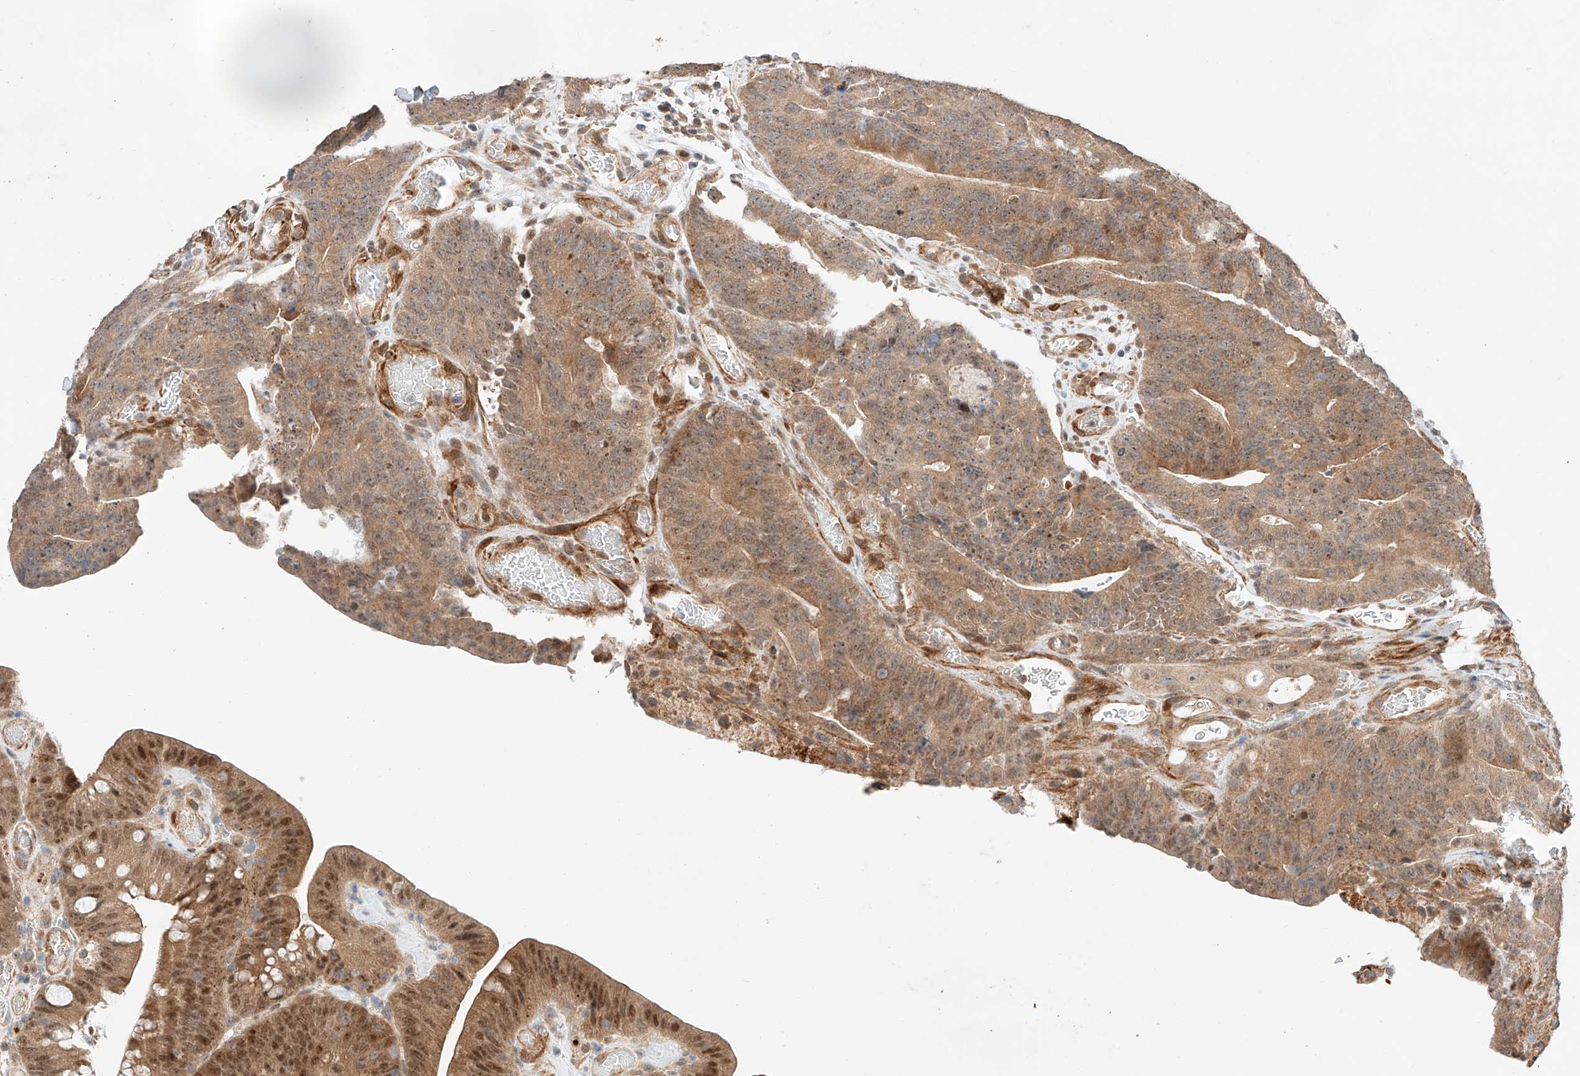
{"staining": {"intensity": "moderate", "quantity": ">75%", "location": "cytoplasmic/membranous,nuclear"}, "tissue": "colorectal cancer", "cell_type": "Tumor cells", "image_type": "cancer", "snomed": [{"axis": "morphology", "description": "Normal tissue, NOS"}, {"axis": "topography", "description": "Colon"}], "caption": "This histopathology image reveals immunohistochemistry (IHC) staining of colorectal cancer, with medium moderate cytoplasmic/membranous and nuclear expression in about >75% of tumor cells.", "gene": "RAB23", "patient": {"sex": "female", "age": 82}}